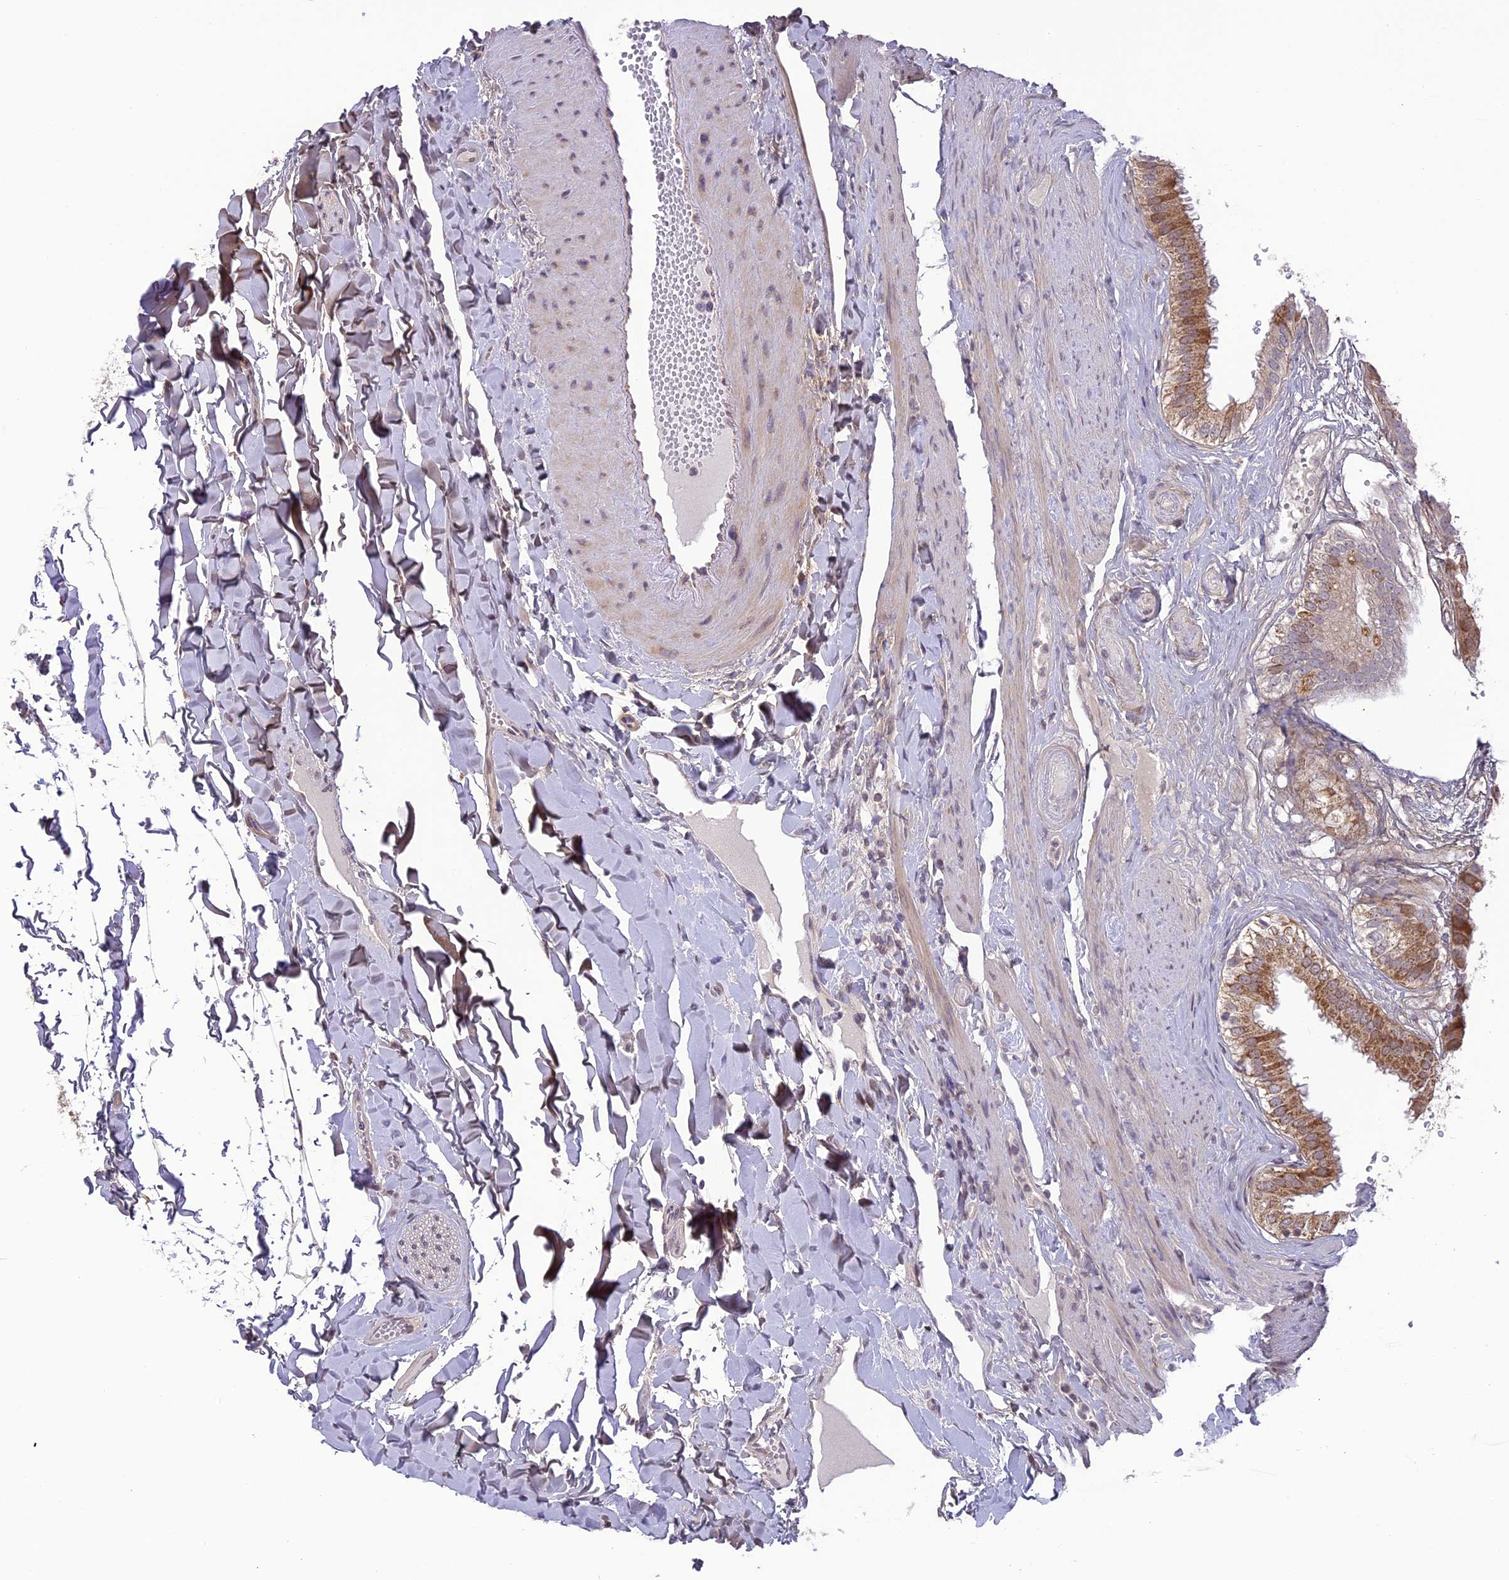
{"staining": {"intensity": "moderate", "quantity": ">75%", "location": "cytoplasmic/membranous"}, "tissue": "gallbladder", "cell_type": "Glandular cells", "image_type": "normal", "snomed": [{"axis": "morphology", "description": "Normal tissue, NOS"}, {"axis": "topography", "description": "Gallbladder"}], "caption": "Gallbladder was stained to show a protein in brown. There is medium levels of moderate cytoplasmic/membranous positivity in approximately >75% of glandular cells. (Brightfield microscopy of DAB IHC at high magnification).", "gene": "ERG28", "patient": {"sex": "female", "age": 61}}